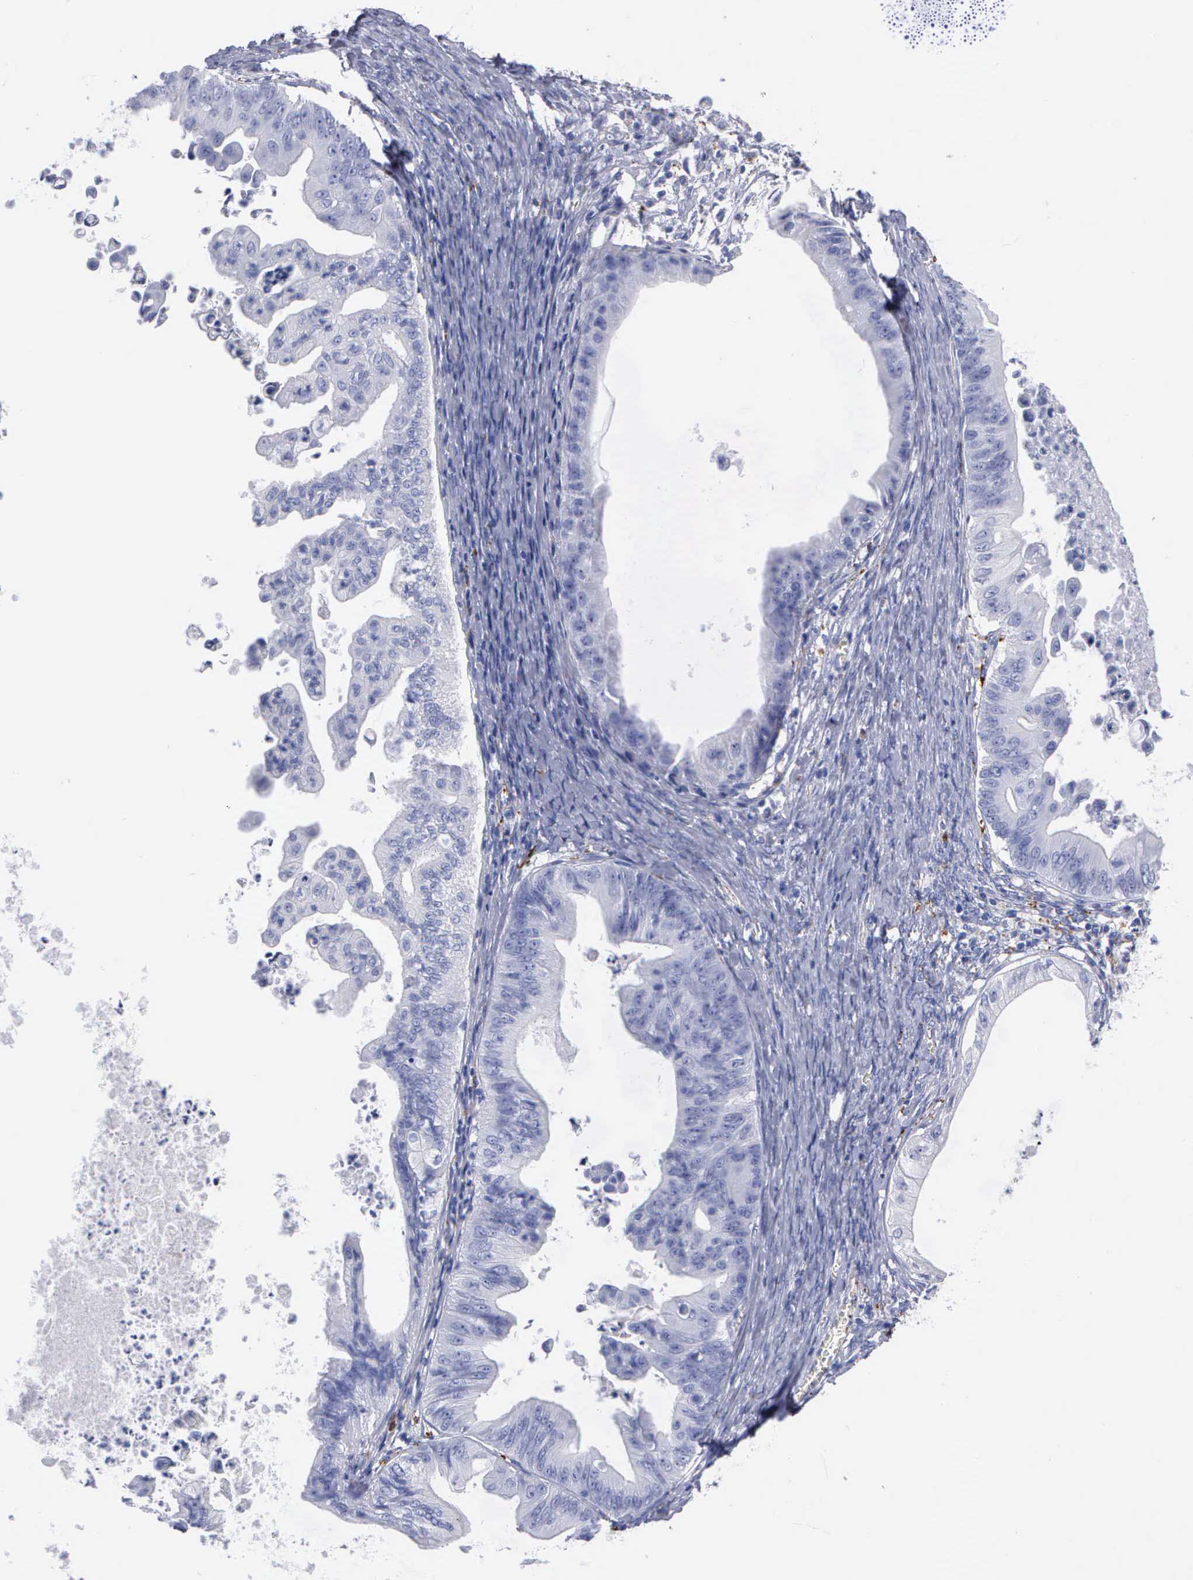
{"staining": {"intensity": "negative", "quantity": "none", "location": "none"}, "tissue": "ovarian cancer", "cell_type": "Tumor cells", "image_type": "cancer", "snomed": [{"axis": "morphology", "description": "Cystadenocarcinoma, mucinous, NOS"}, {"axis": "topography", "description": "Ovary"}], "caption": "This is an immunohistochemistry (IHC) image of human mucinous cystadenocarcinoma (ovarian). There is no staining in tumor cells.", "gene": "CTSL", "patient": {"sex": "female", "age": 37}}